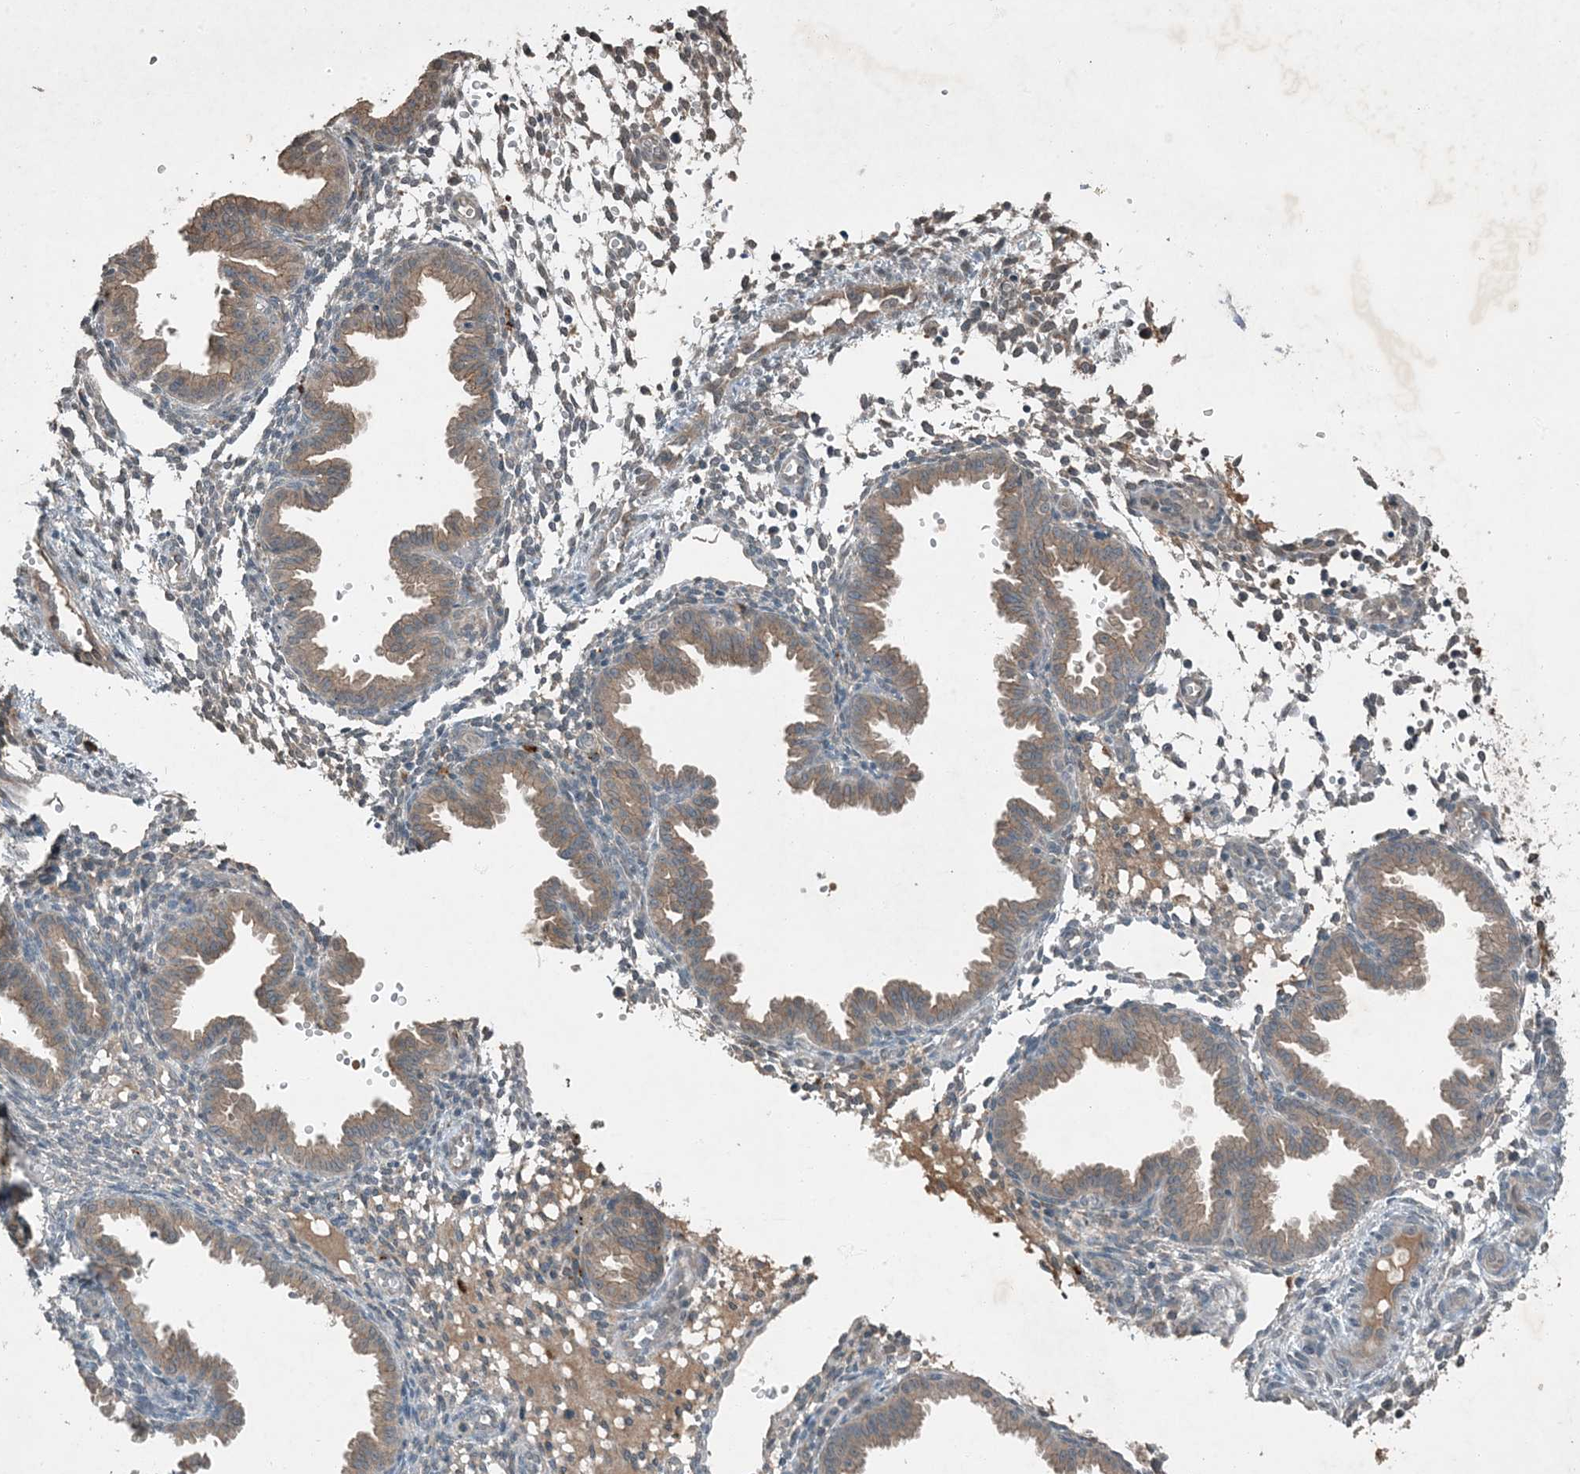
{"staining": {"intensity": "negative", "quantity": "none", "location": "none"}, "tissue": "endometrium", "cell_type": "Cells in endometrial stroma", "image_type": "normal", "snomed": [{"axis": "morphology", "description": "Normal tissue, NOS"}, {"axis": "topography", "description": "Endometrium"}], "caption": "High magnification brightfield microscopy of unremarkable endometrium stained with DAB (3,3'-diaminobenzidine) (brown) and counterstained with hematoxylin (blue): cells in endometrial stroma show no significant staining.", "gene": "MDN1", "patient": {"sex": "female", "age": 33}}